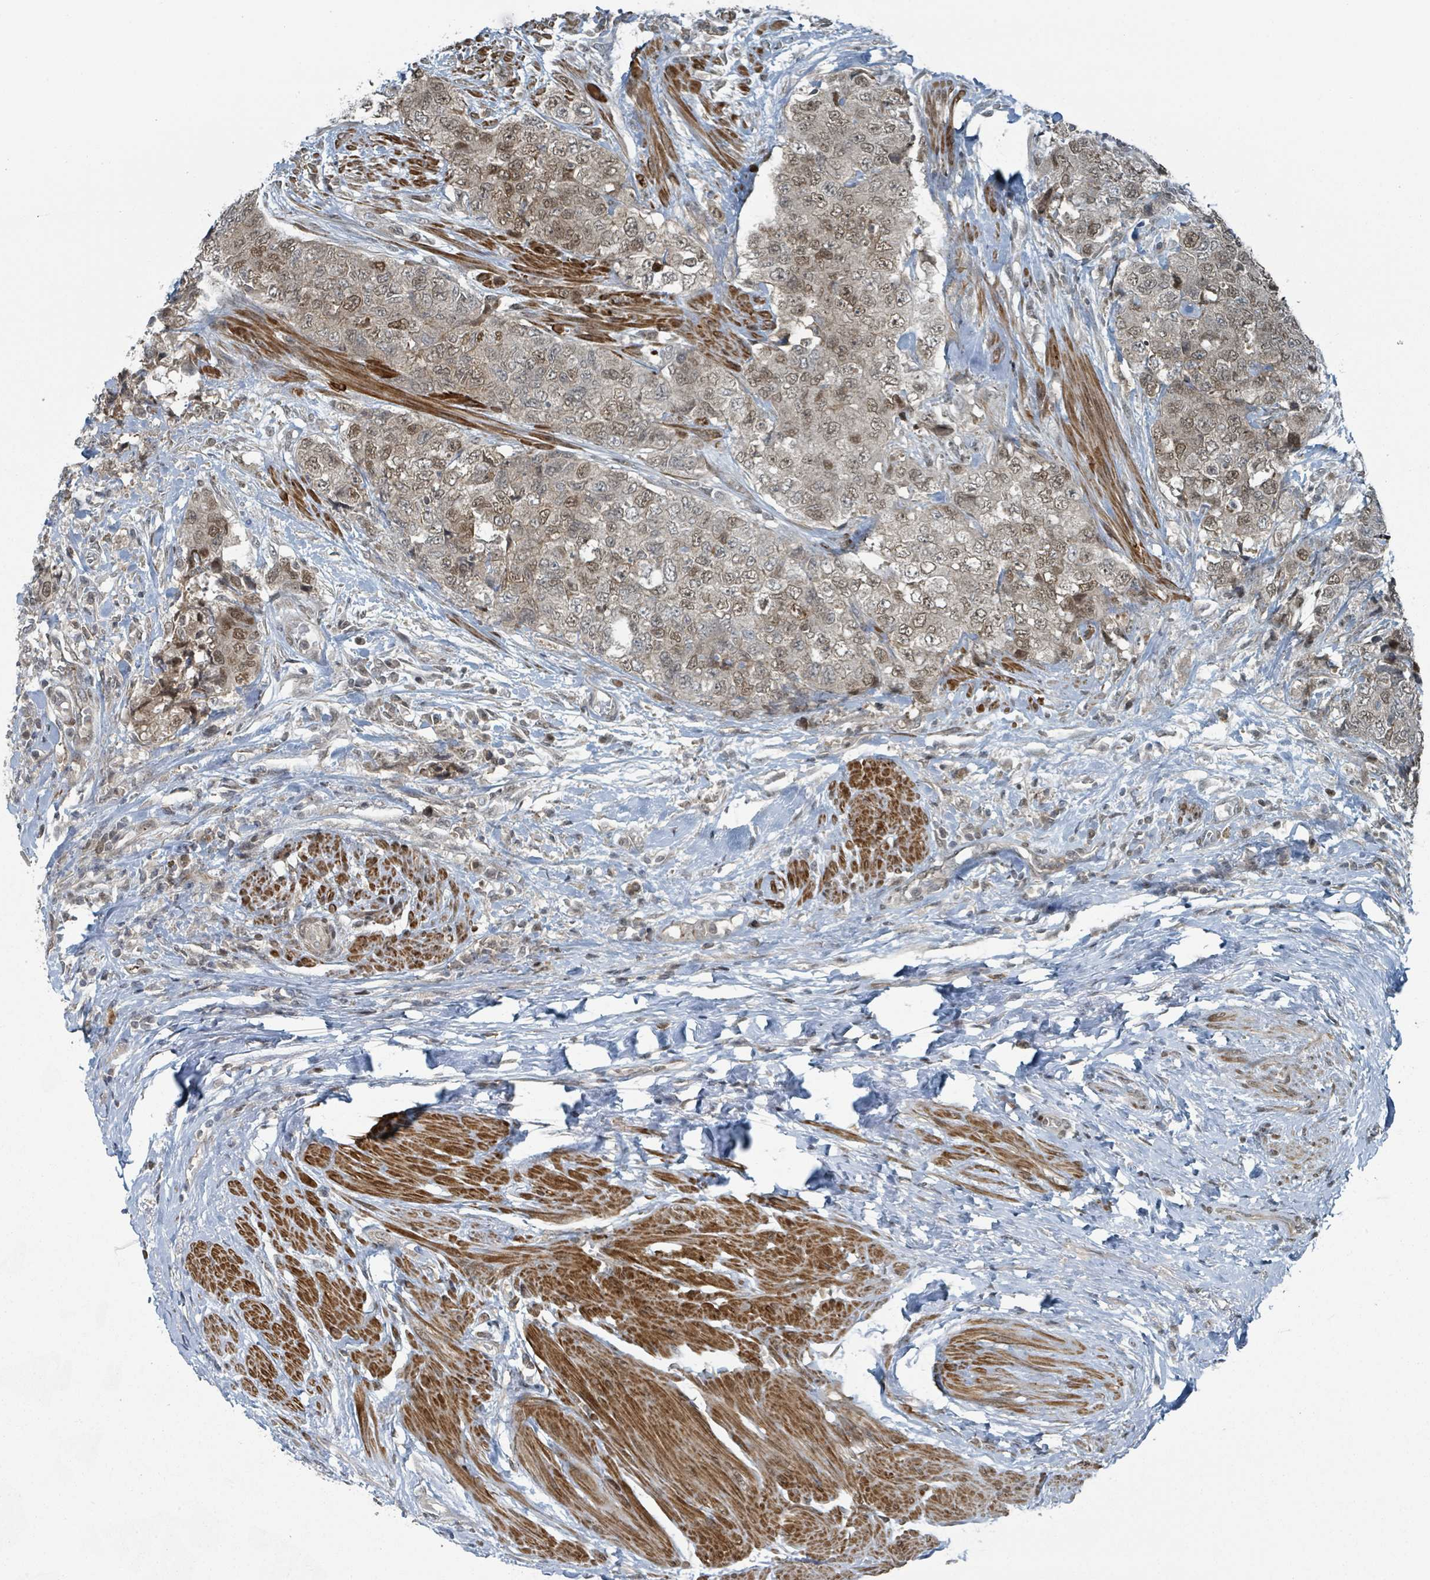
{"staining": {"intensity": "moderate", "quantity": ">75%", "location": "nuclear"}, "tissue": "urothelial cancer", "cell_type": "Tumor cells", "image_type": "cancer", "snomed": [{"axis": "morphology", "description": "Urothelial carcinoma, High grade"}, {"axis": "topography", "description": "Urinary bladder"}], "caption": "Moderate nuclear staining for a protein is appreciated in about >75% of tumor cells of high-grade urothelial carcinoma using immunohistochemistry.", "gene": "PHIP", "patient": {"sex": "female", "age": 78}}